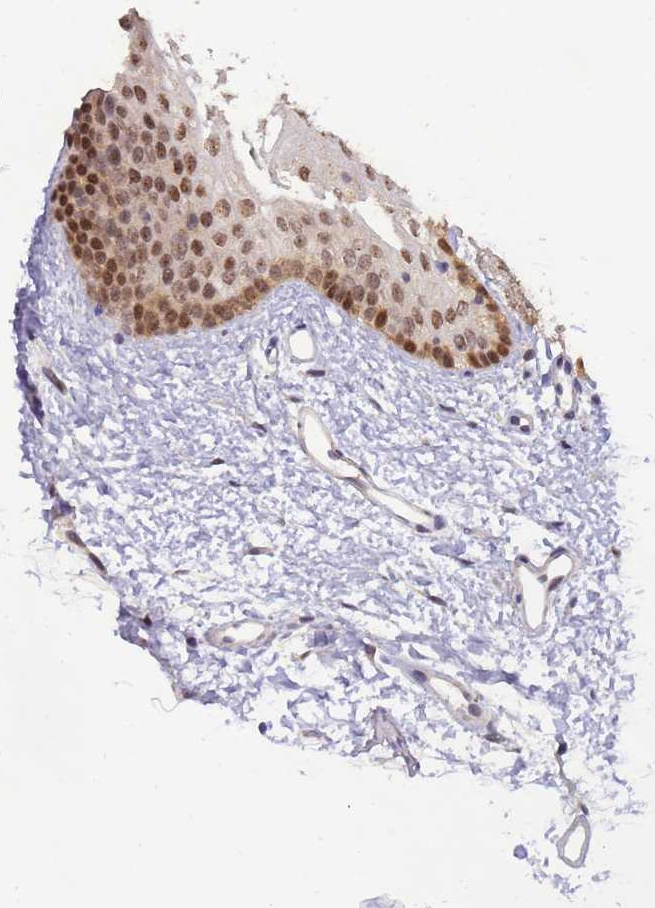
{"staining": {"intensity": "moderate", "quantity": ">75%", "location": "nuclear"}, "tissue": "oral mucosa", "cell_type": "Squamous epithelial cells", "image_type": "normal", "snomed": [{"axis": "morphology", "description": "Normal tissue, NOS"}, {"axis": "topography", "description": "Oral tissue"}], "caption": "A brown stain highlights moderate nuclear expression of a protein in squamous epithelial cells of normal human oral mucosa. The staining was performed using DAB (3,3'-diaminobenzidine) to visualize the protein expression in brown, while the nuclei were stained in blue with hematoxylin (Magnification: 20x).", "gene": "ZBTB5", "patient": {"sex": "female", "age": 68}}